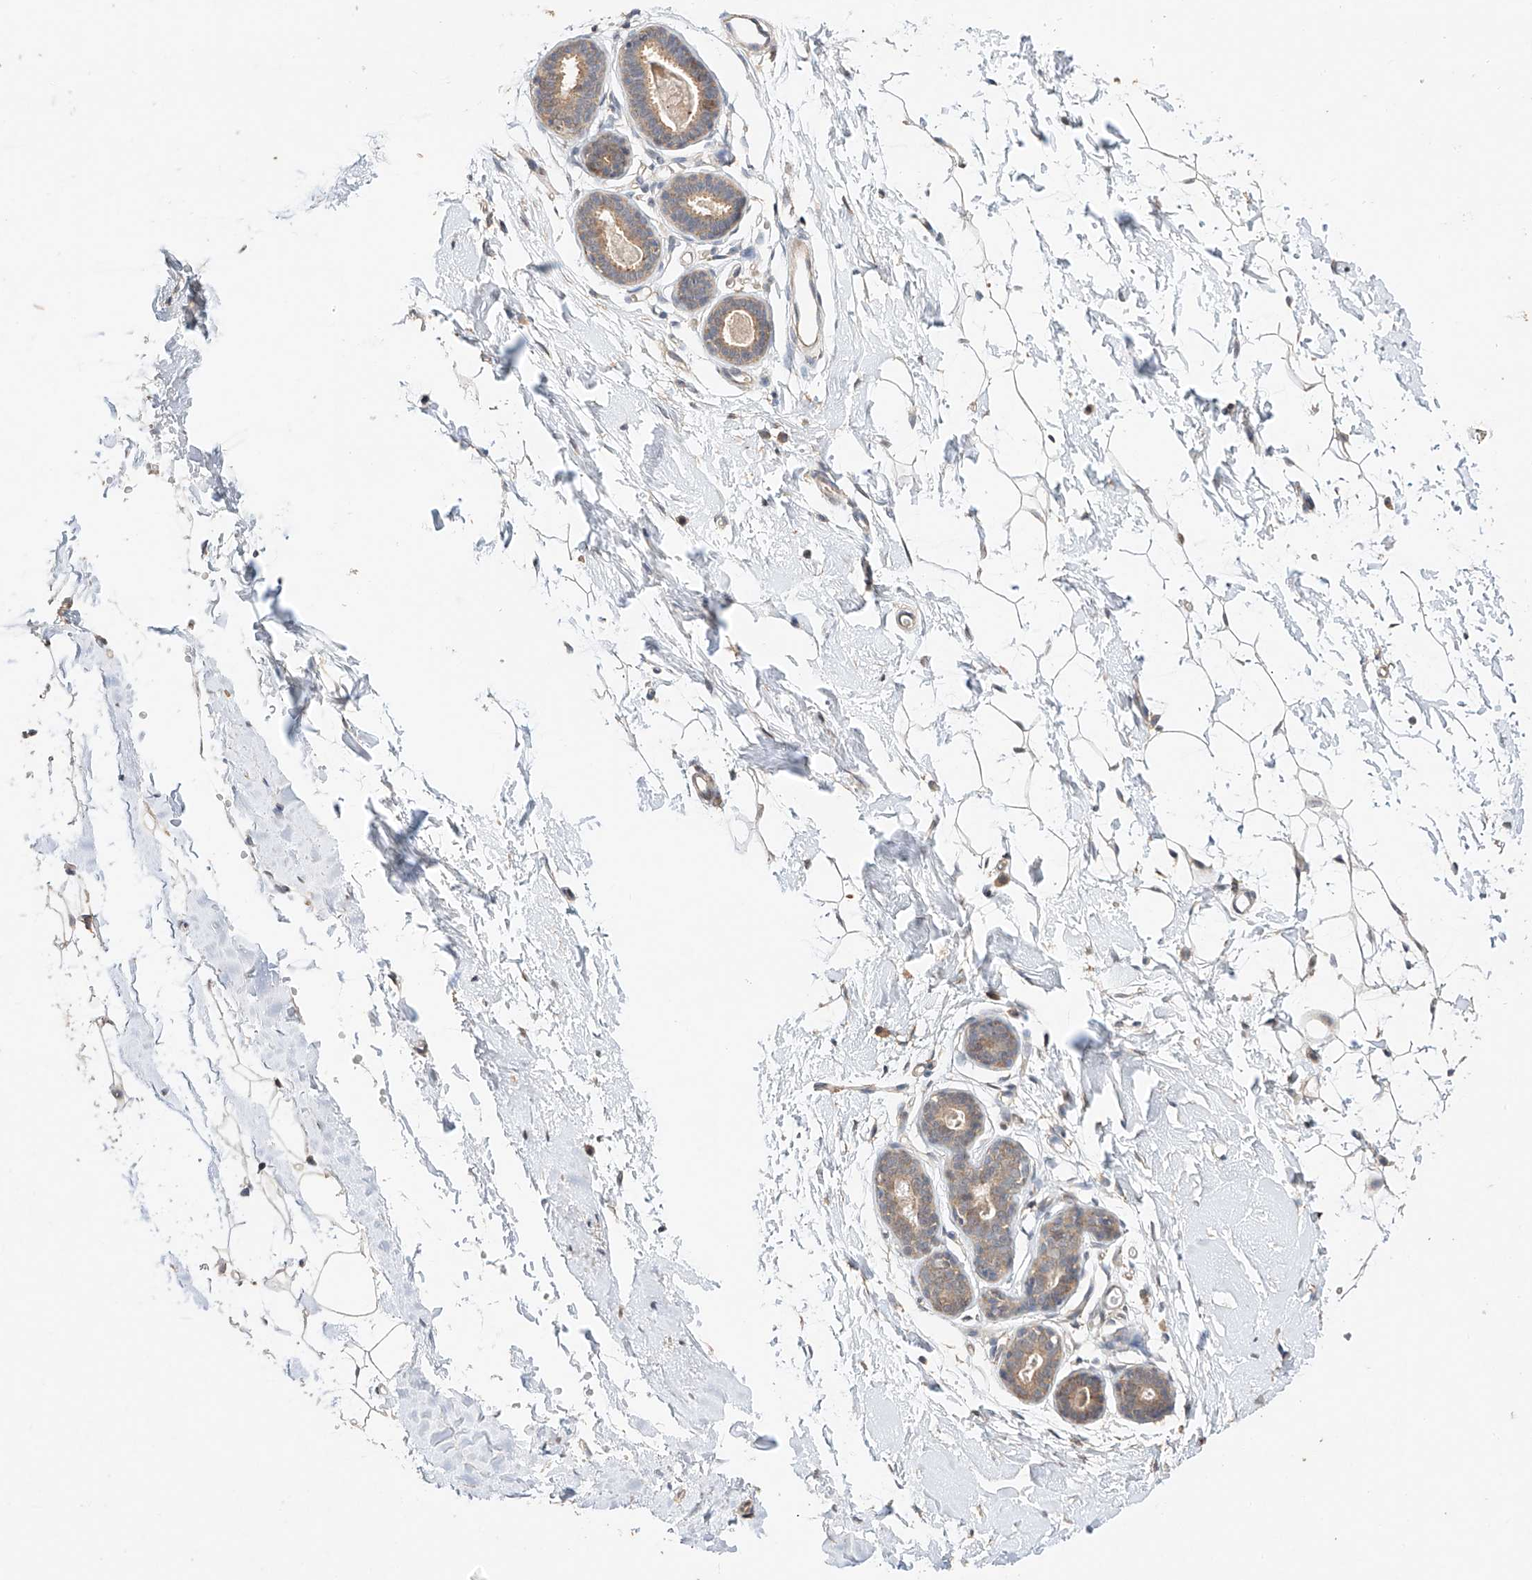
{"staining": {"intensity": "weak", "quantity": "25%-75%", "location": "cytoplasmic/membranous"}, "tissue": "adipose tissue", "cell_type": "Adipocytes", "image_type": "normal", "snomed": [{"axis": "morphology", "description": "Normal tissue, NOS"}, {"axis": "topography", "description": "Breast"}], "caption": "Adipose tissue stained with immunohistochemistry (IHC) reveals weak cytoplasmic/membranous positivity in approximately 25%-75% of adipocytes.", "gene": "ZFHX2", "patient": {"sex": "female", "age": 23}}